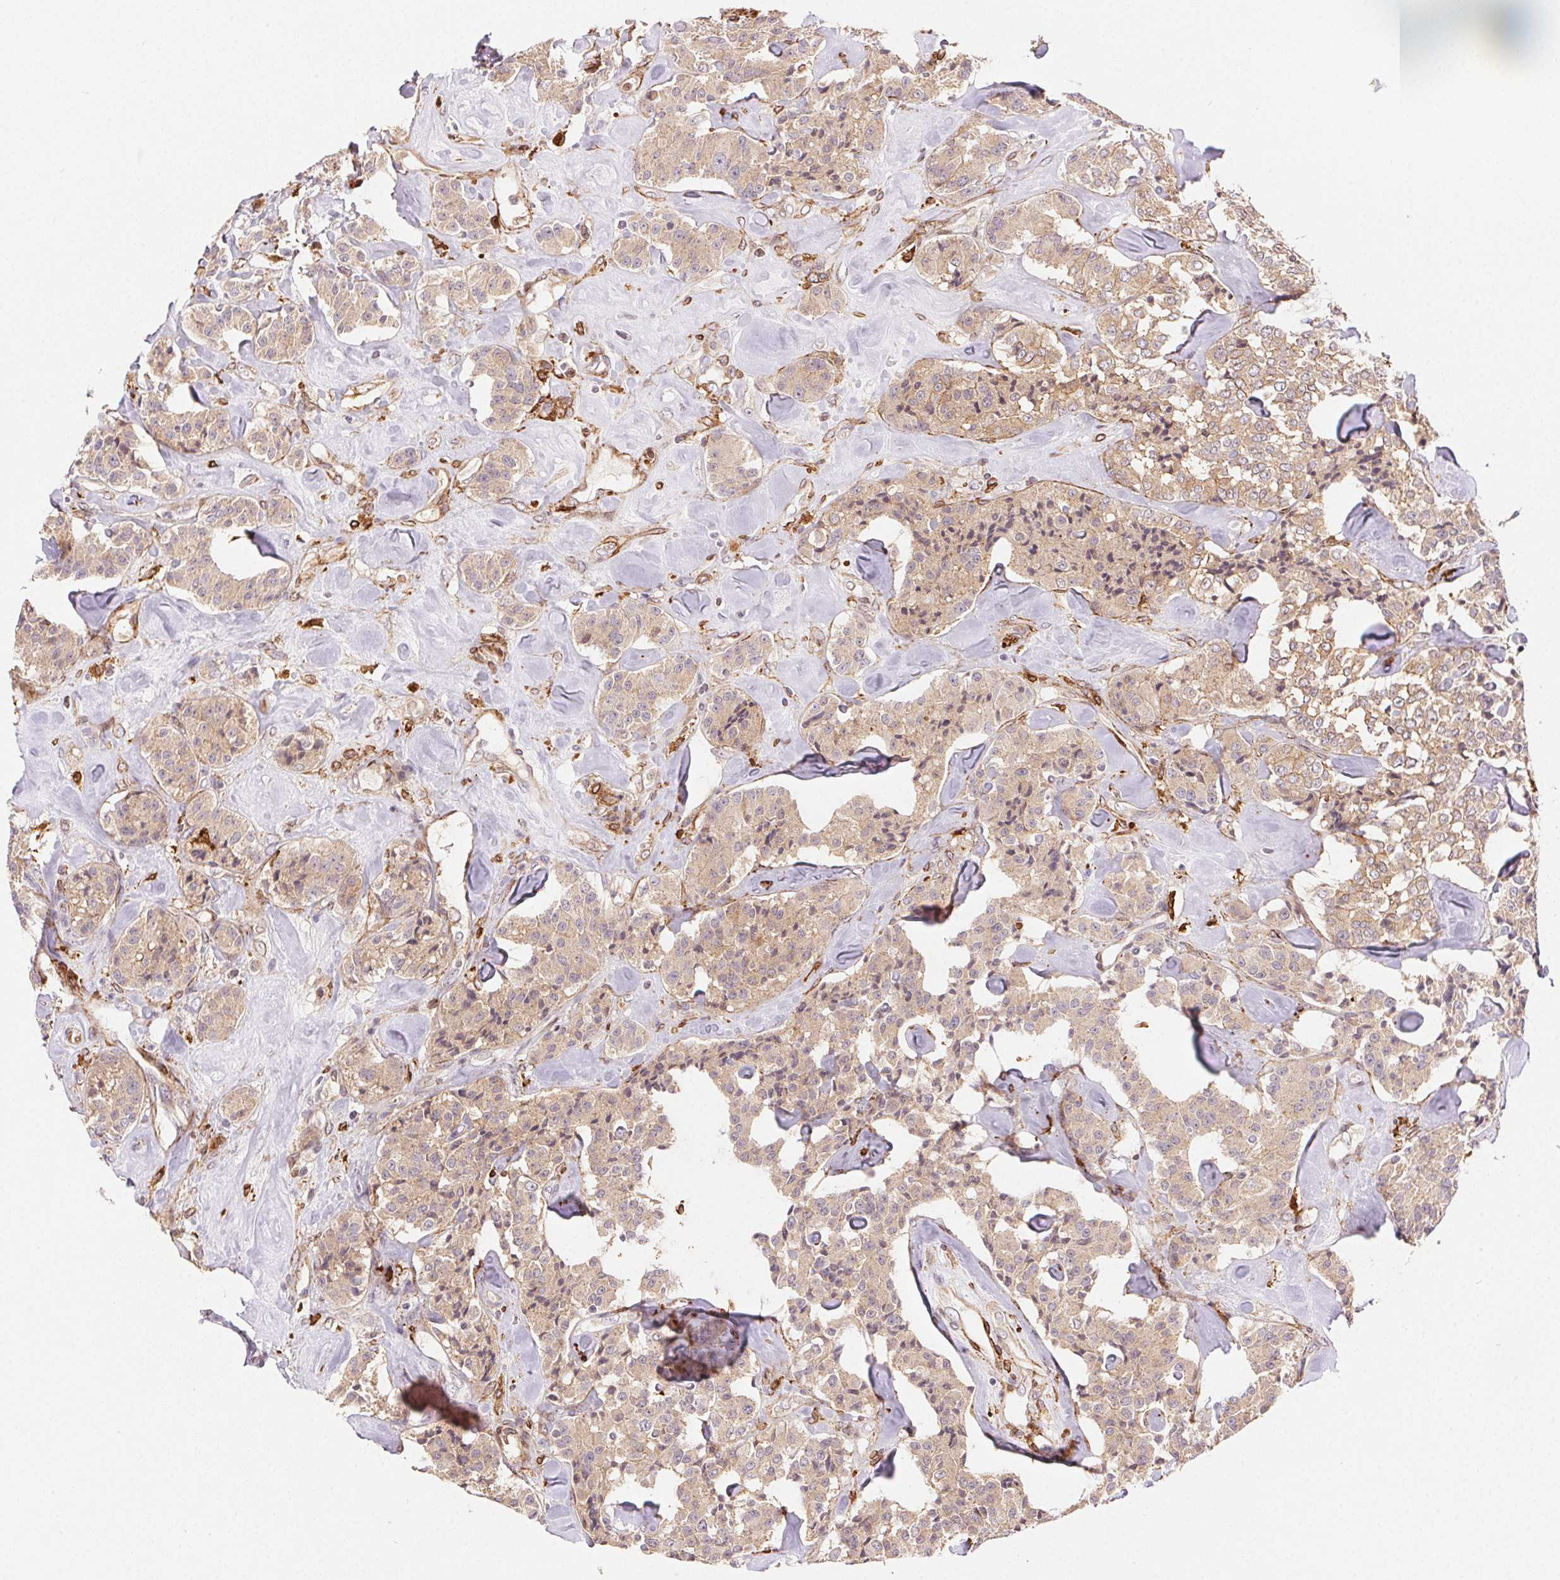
{"staining": {"intensity": "weak", "quantity": "25%-75%", "location": "cytoplasmic/membranous"}, "tissue": "carcinoid", "cell_type": "Tumor cells", "image_type": "cancer", "snomed": [{"axis": "morphology", "description": "Carcinoid, malignant, NOS"}, {"axis": "topography", "description": "Pancreas"}], "caption": "This is an image of immunohistochemistry (IHC) staining of carcinoid, which shows weak expression in the cytoplasmic/membranous of tumor cells.", "gene": "RNASET2", "patient": {"sex": "male", "age": 41}}